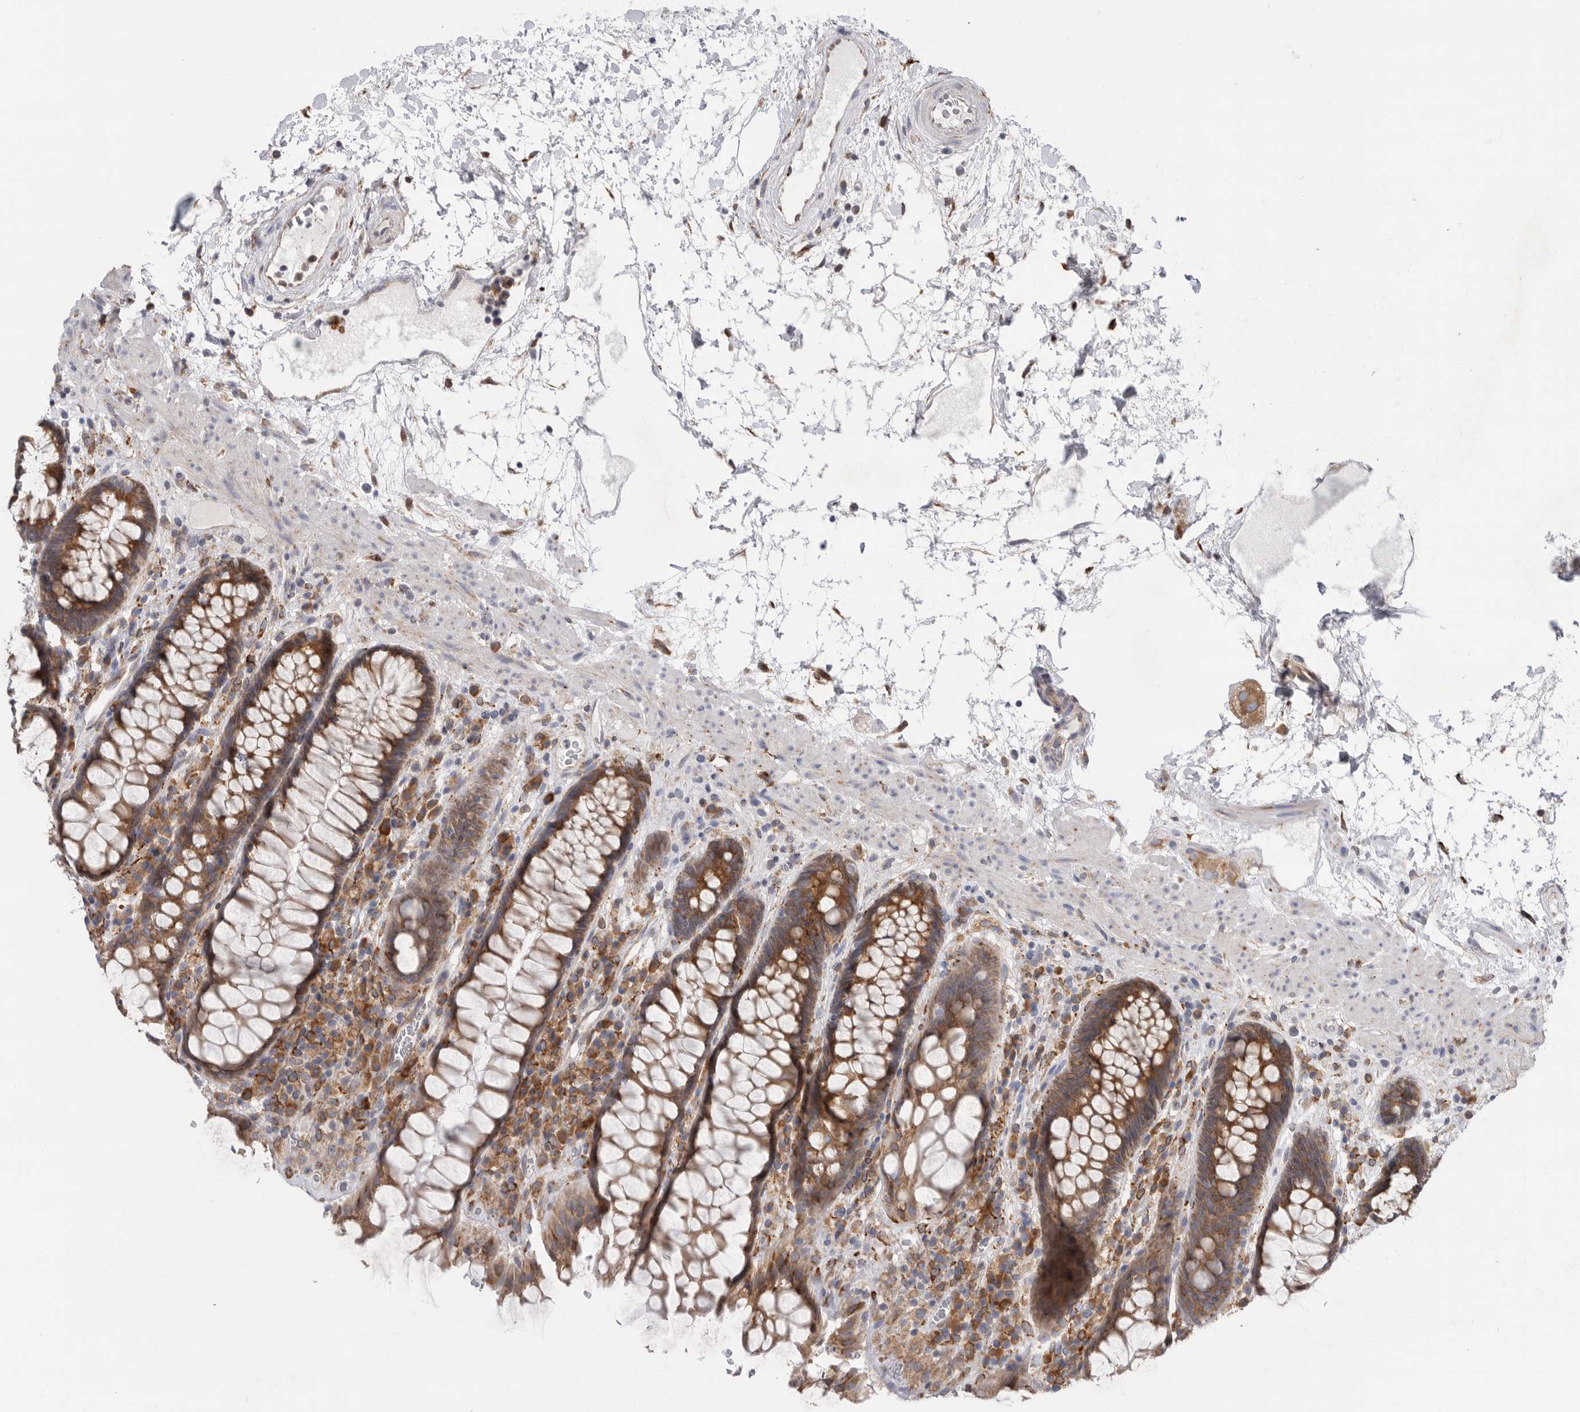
{"staining": {"intensity": "moderate", "quantity": ">75%", "location": "cytoplasmic/membranous"}, "tissue": "rectum", "cell_type": "Glandular cells", "image_type": "normal", "snomed": [{"axis": "morphology", "description": "Normal tissue, NOS"}, {"axis": "topography", "description": "Rectum"}], "caption": "Glandular cells exhibit moderate cytoplasmic/membranous positivity in approximately >75% of cells in normal rectum.", "gene": "GANAB", "patient": {"sex": "male", "age": 64}}